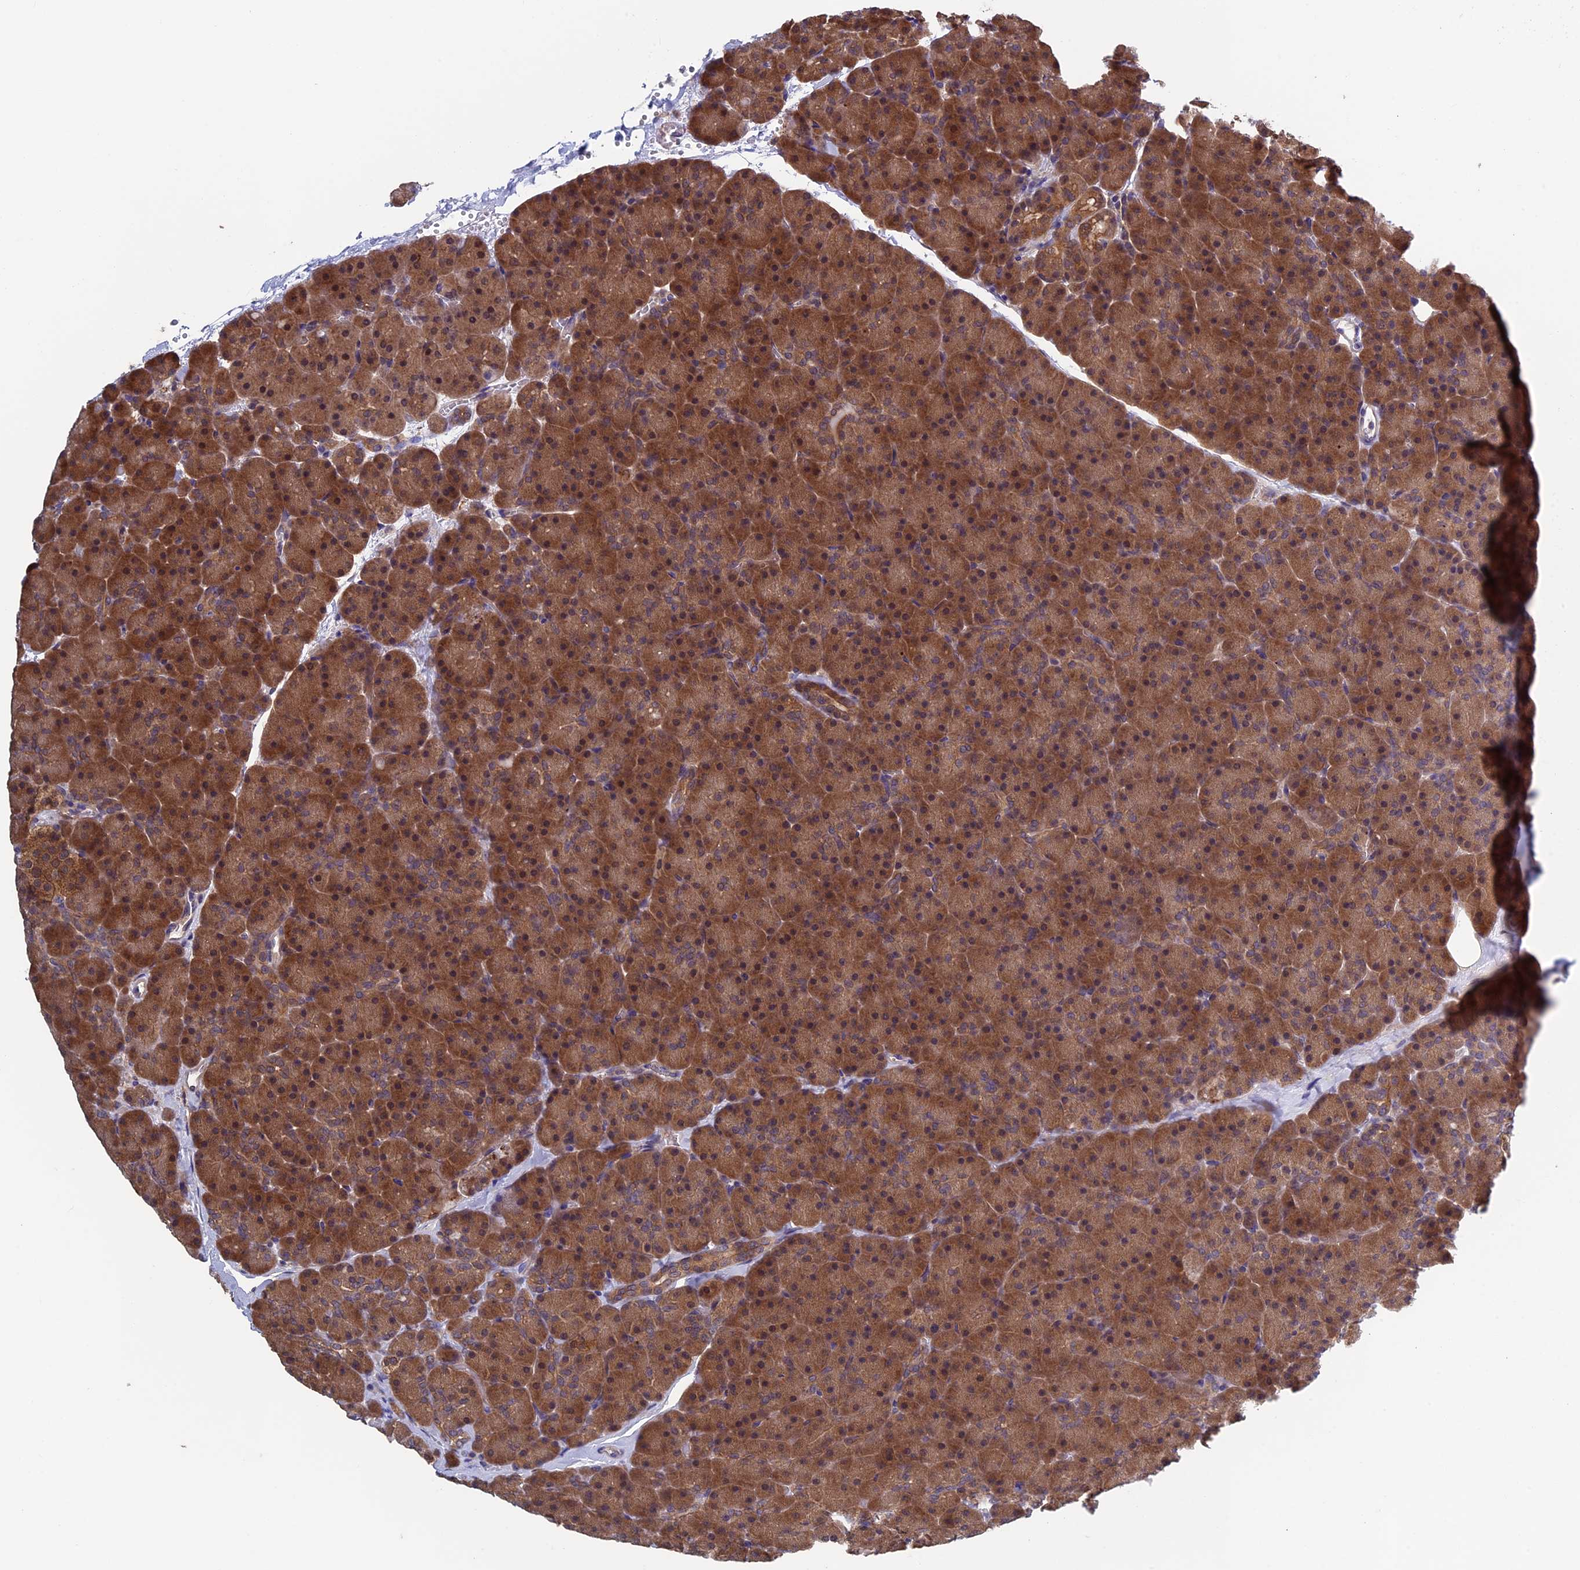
{"staining": {"intensity": "moderate", "quantity": ">75%", "location": "cytoplasmic/membranous"}, "tissue": "pancreas", "cell_type": "Exocrine glandular cells", "image_type": "normal", "snomed": [{"axis": "morphology", "description": "Normal tissue, NOS"}, {"axis": "topography", "description": "Pancreas"}], "caption": "This histopathology image displays IHC staining of normal human pancreas, with medium moderate cytoplasmic/membranous expression in about >75% of exocrine glandular cells.", "gene": "LCMT1", "patient": {"sex": "male", "age": 36}}